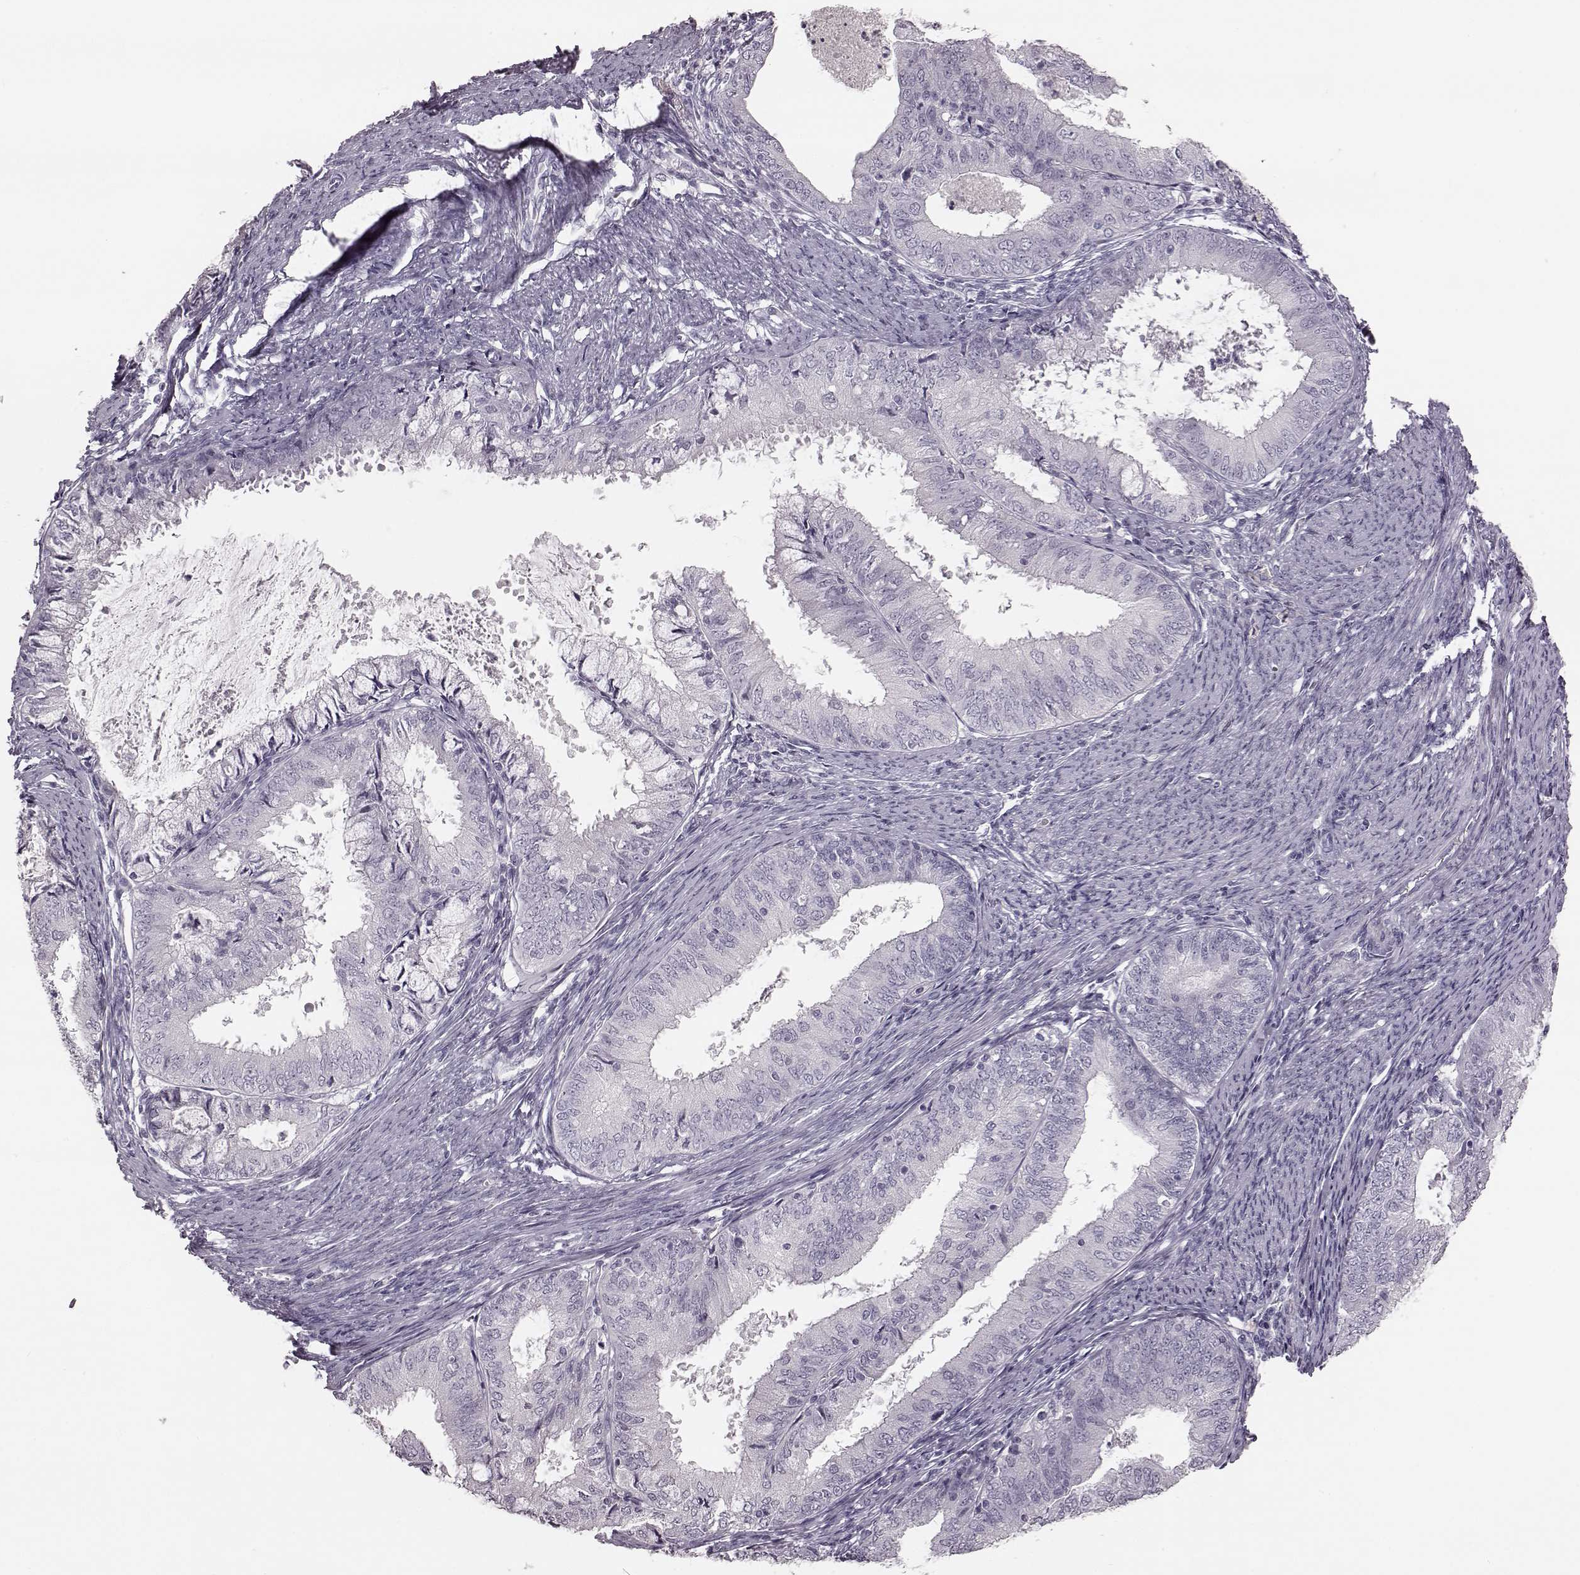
{"staining": {"intensity": "negative", "quantity": "none", "location": "none"}, "tissue": "endometrial cancer", "cell_type": "Tumor cells", "image_type": "cancer", "snomed": [{"axis": "morphology", "description": "Adenocarcinoma, NOS"}, {"axis": "topography", "description": "Endometrium"}], "caption": "Endometrial cancer (adenocarcinoma) was stained to show a protein in brown. There is no significant positivity in tumor cells. (DAB immunohistochemistry (IHC) visualized using brightfield microscopy, high magnification).", "gene": "ZNF433", "patient": {"sex": "female", "age": 57}}